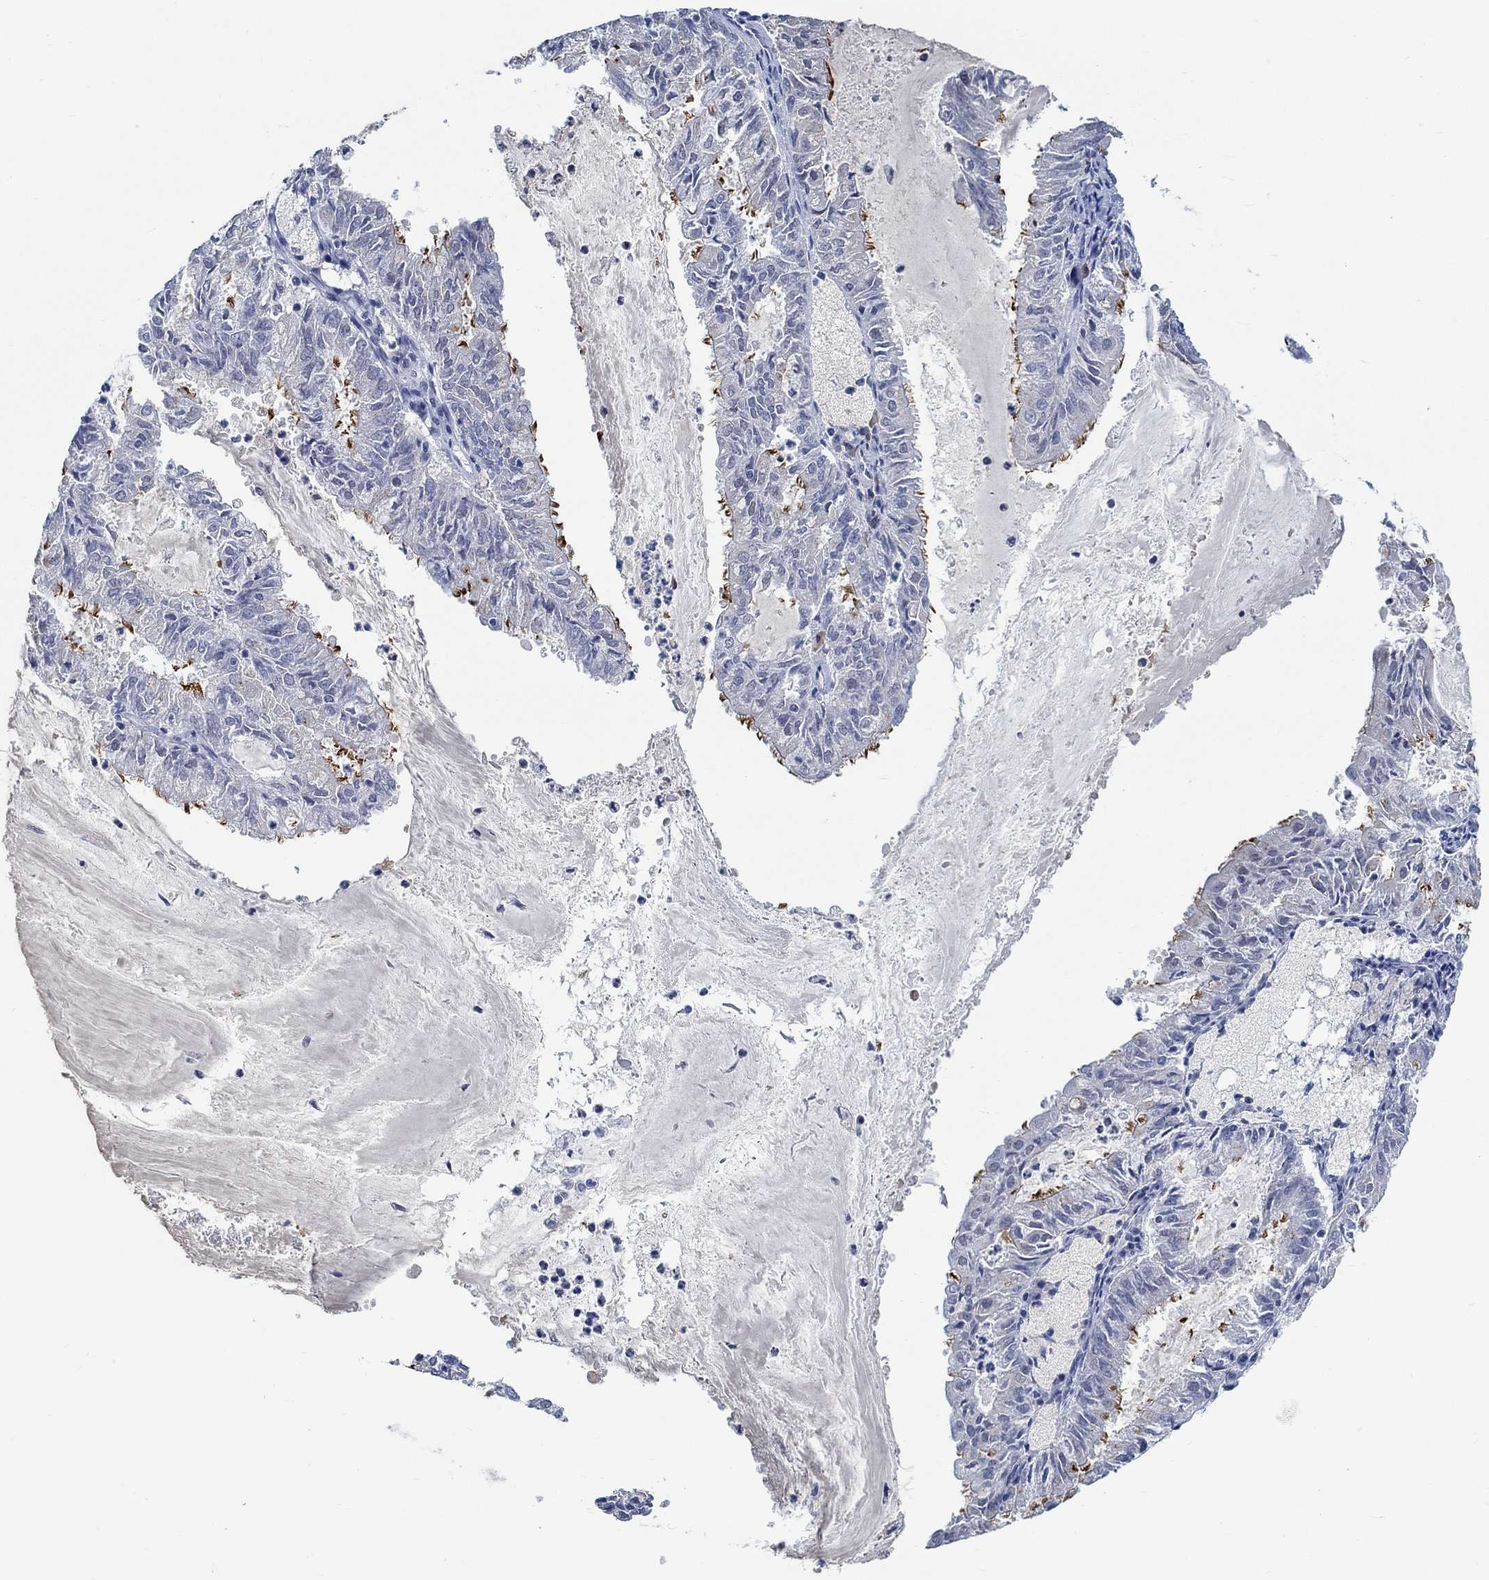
{"staining": {"intensity": "moderate", "quantity": "<25%", "location": "cytoplasmic/membranous"}, "tissue": "endometrial cancer", "cell_type": "Tumor cells", "image_type": "cancer", "snomed": [{"axis": "morphology", "description": "Adenocarcinoma, NOS"}, {"axis": "topography", "description": "Endometrium"}], "caption": "The photomicrograph demonstrates immunohistochemical staining of endometrial cancer (adenocarcinoma). There is moderate cytoplasmic/membranous expression is appreciated in about <25% of tumor cells. The protein is shown in brown color, while the nuclei are stained blue.", "gene": "TEKT4", "patient": {"sex": "female", "age": 57}}